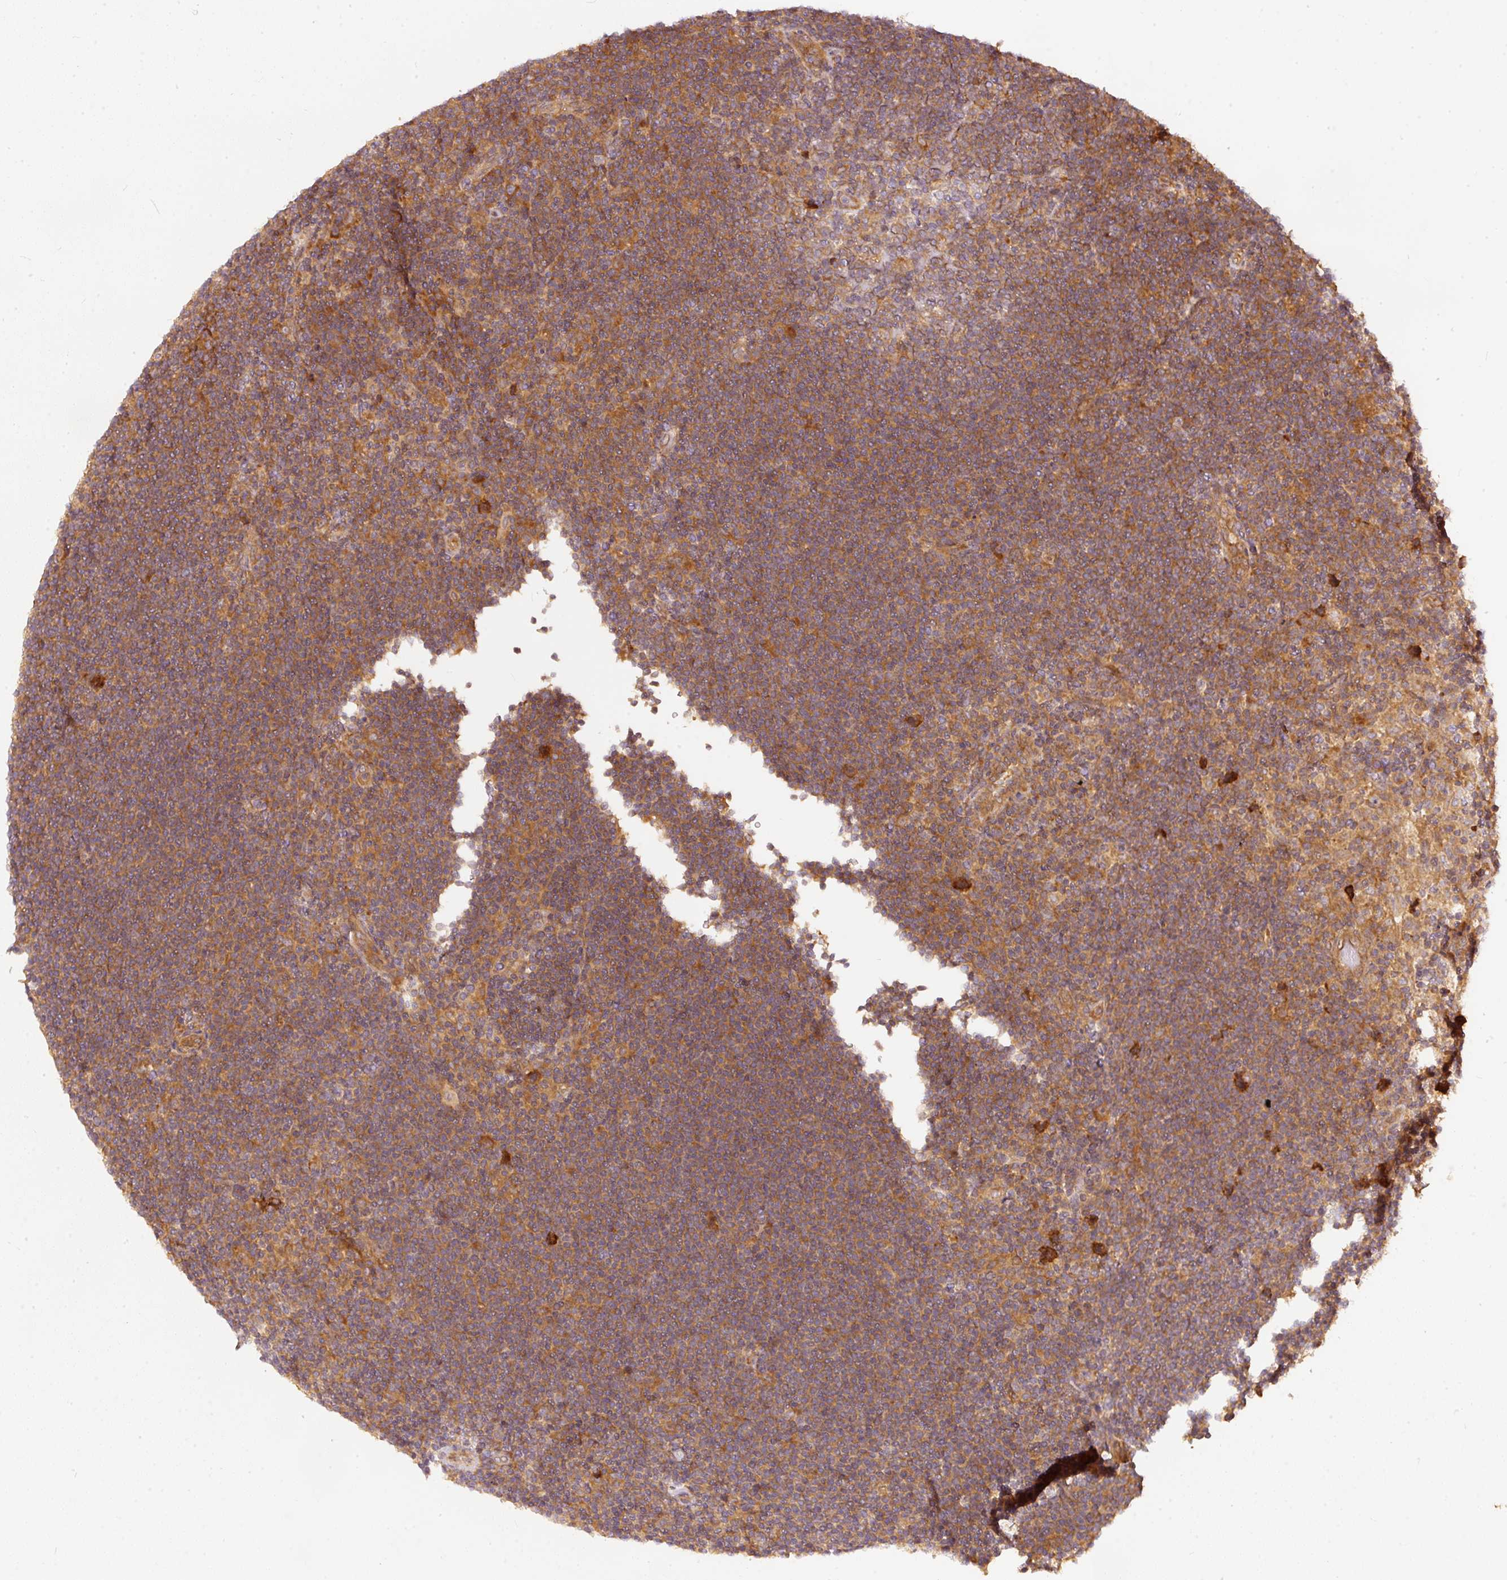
{"staining": {"intensity": "moderate", "quantity": ">75%", "location": "cytoplasmic/membranous"}, "tissue": "lymphoma", "cell_type": "Tumor cells", "image_type": "cancer", "snomed": [{"axis": "morphology", "description": "Hodgkin's disease, NOS"}, {"axis": "topography", "description": "Lymph node"}], "caption": "Immunohistochemistry (IHC) image of human lymphoma stained for a protein (brown), which exhibits medium levels of moderate cytoplasmic/membranous expression in about >75% of tumor cells.", "gene": "EIF3B", "patient": {"sex": "female", "age": 57}}